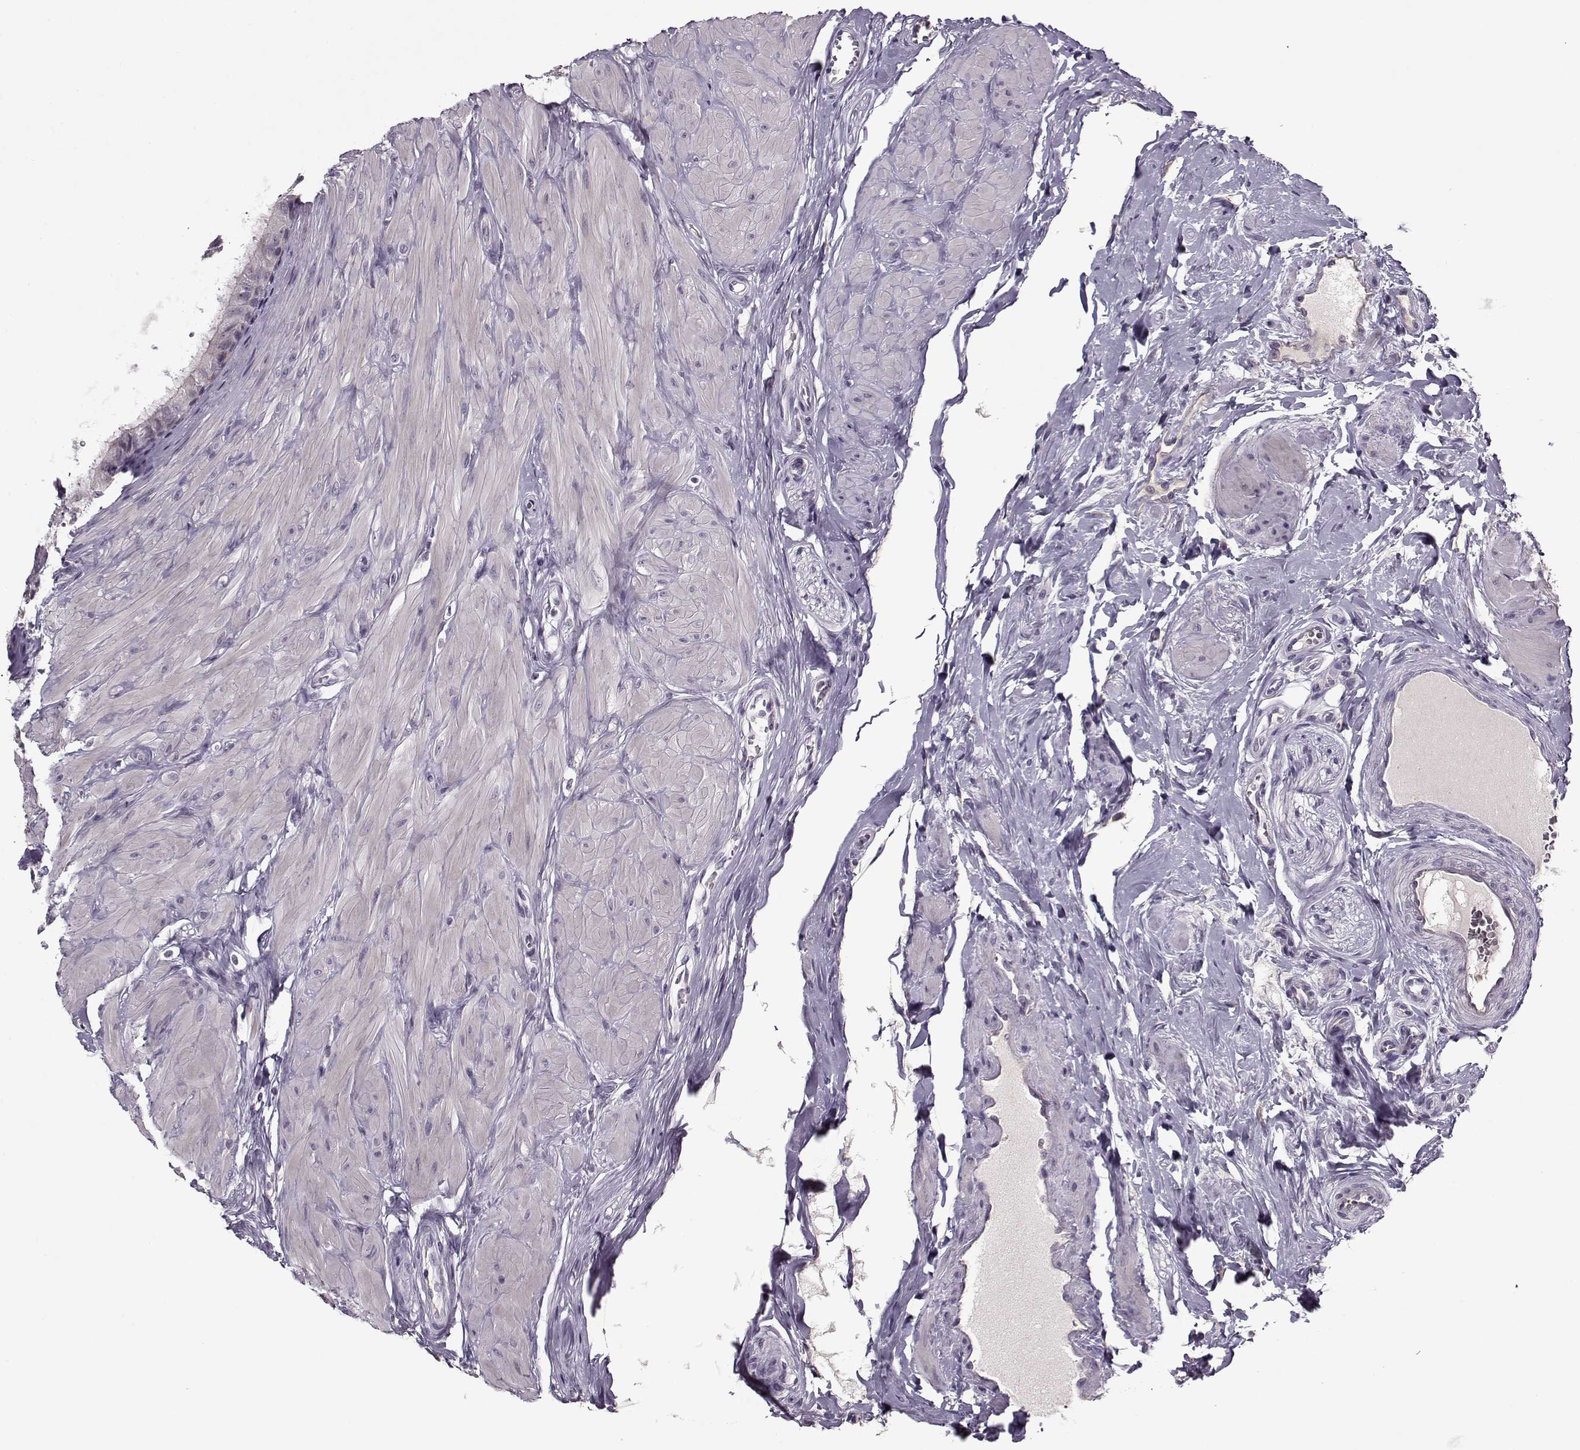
{"staining": {"intensity": "weak", "quantity": "25%-75%", "location": "cytoplasmic/membranous"}, "tissue": "epididymis", "cell_type": "Glandular cells", "image_type": "normal", "snomed": [{"axis": "morphology", "description": "Normal tissue, NOS"}, {"axis": "topography", "description": "Epididymis"}], "caption": "DAB immunohistochemical staining of benign epididymis shows weak cytoplasmic/membranous protein positivity in approximately 25%-75% of glandular cells.", "gene": "ACOT11", "patient": {"sex": "male", "age": 37}}